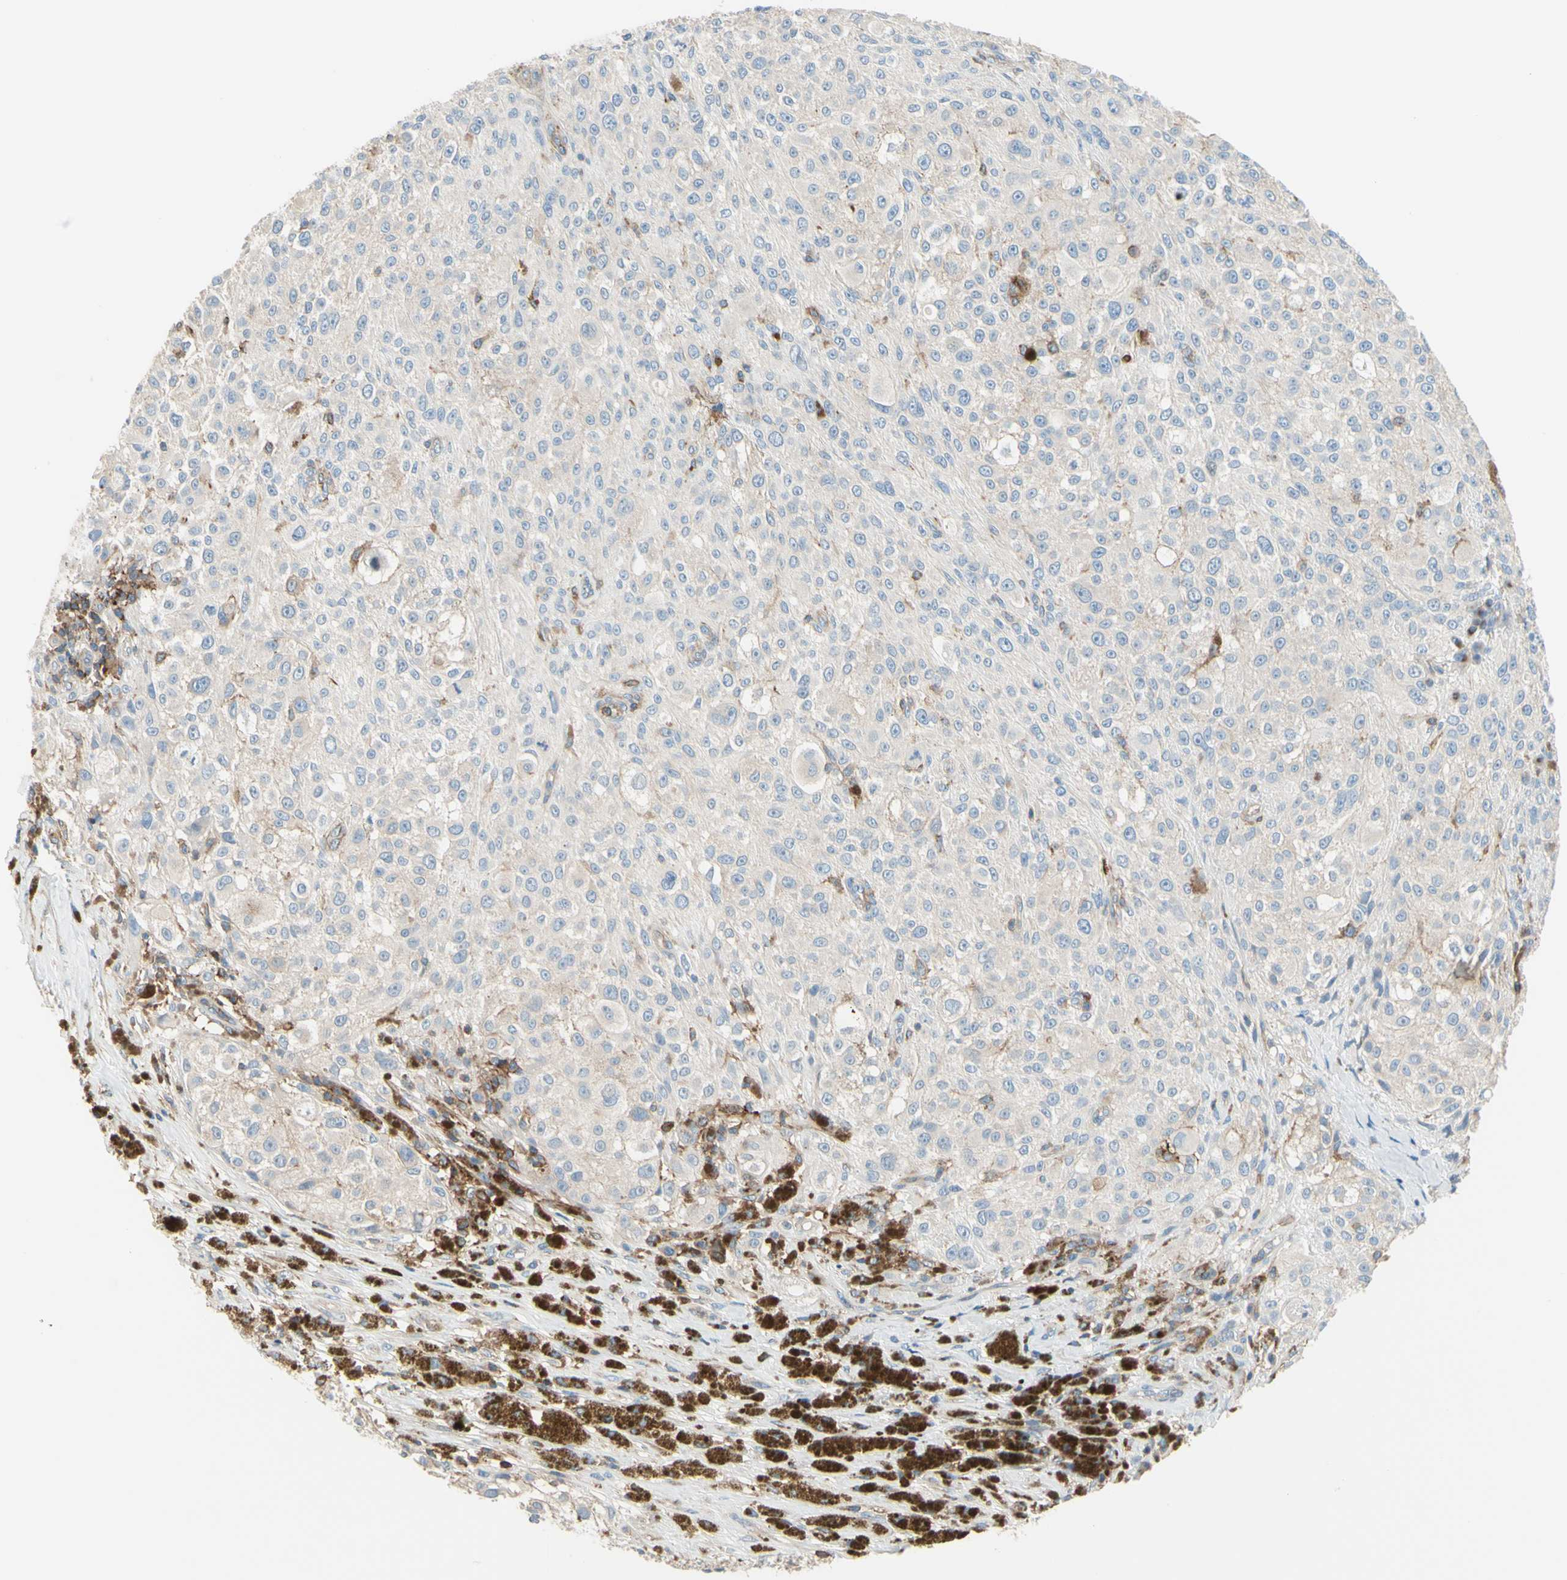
{"staining": {"intensity": "weak", "quantity": "25%-75%", "location": "cytoplasmic/membranous"}, "tissue": "melanoma", "cell_type": "Tumor cells", "image_type": "cancer", "snomed": [{"axis": "morphology", "description": "Necrosis, NOS"}, {"axis": "morphology", "description": "Malignant melanoma, NOS"}, {"axis": "topography", "description": "Skin"}], "caption": "A high-resolution histopathology image shows IHC staining of malignant melanoma, which reveals weak cytoplasmic/membranous positivity in about 25%-75% of tumor cells.", "gene": "SEMA4C", "patient": {"sex": "female", "age": 87}}